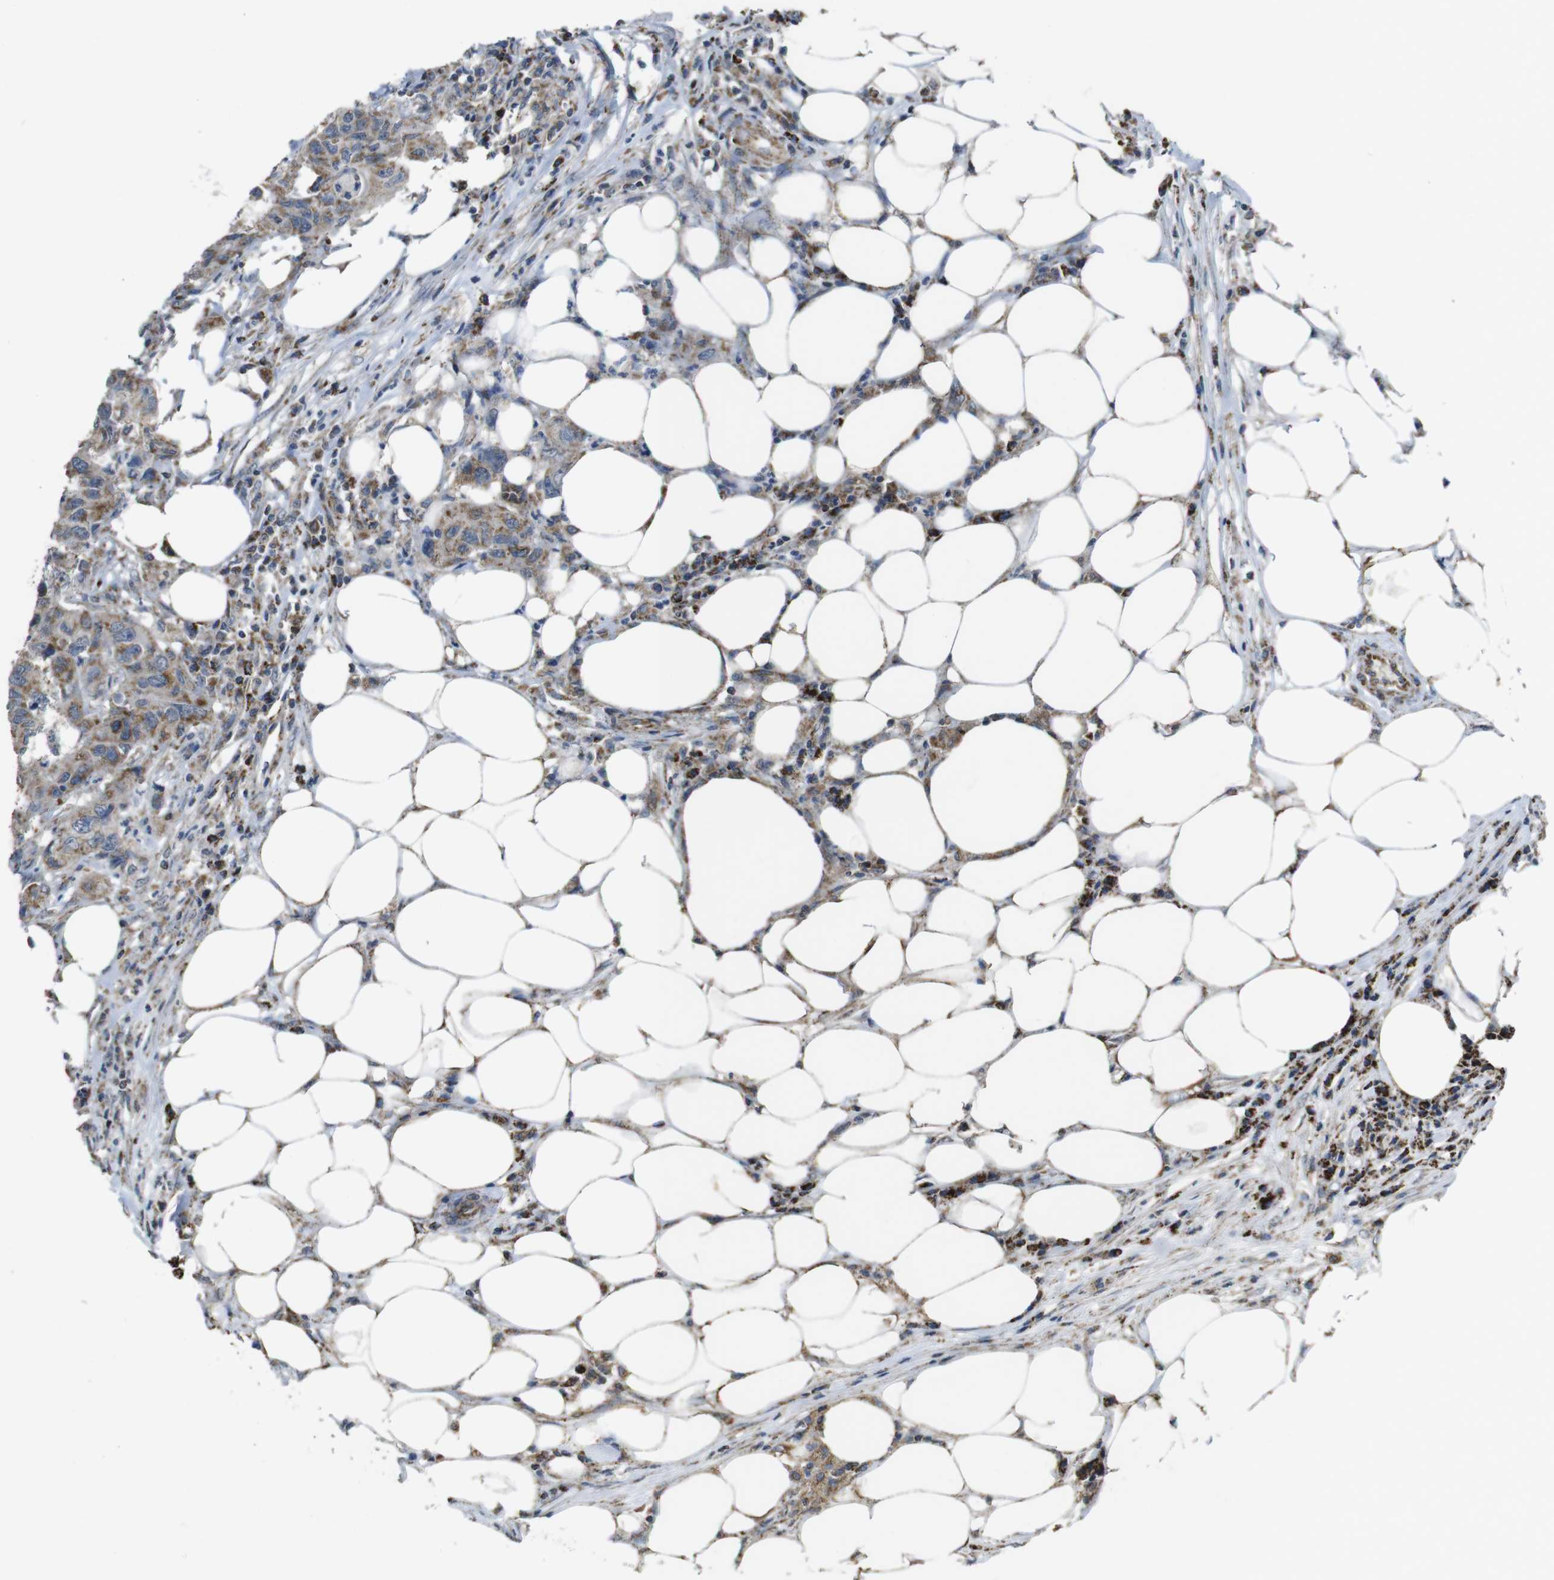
{"staining": {"intensity": "moderate", "quantity": "25%-75%", "location": "cytoplasmic/membranous"}, "tissue": "colorectal cancer", "cell_type": "Tumor cells", "image_type": "cancer", "snomed": [{"axis": "morphology", "description": "Adenocarcinoma, NOS"}, {"axis": "topography", "description": "Colon"}], "caption": "Adenocarcinoma (colorectal) stained for a protein demonstrates moderate cytoplasmic/membranous positivity in tumor cells.", "gene": "CALHM2", "patient": {"sex": "male", "age": 71}}